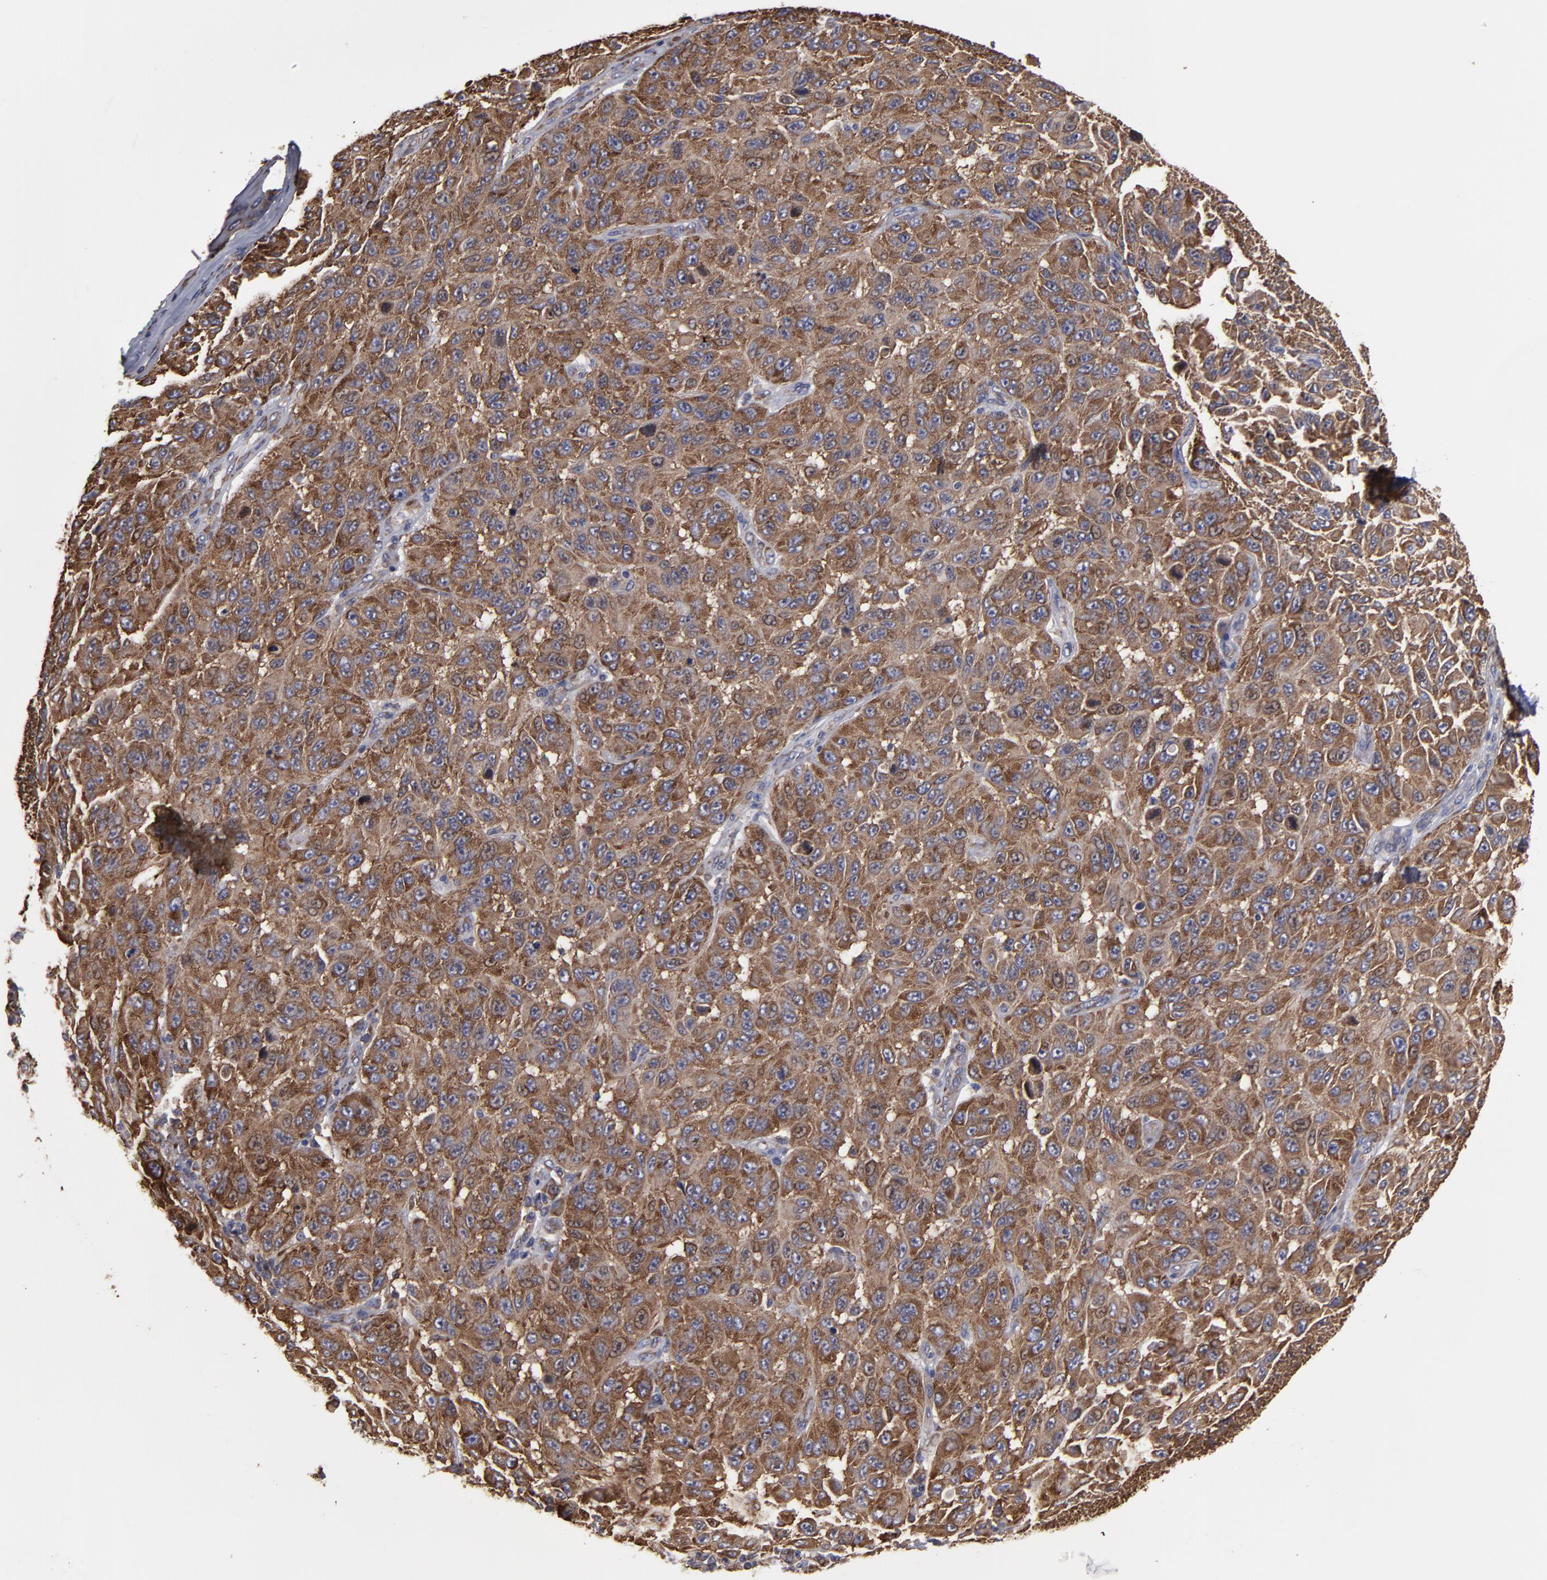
{"staining": {"intensity": "strong", "quantity": ">75%", "location": "cytoplasmic/membranous"}, "tissue": "melanoma", "cell_type": "Tumor cells", "image_type": "cancer", "snomed": [{"axis": "morphology", "description": "Malignant melanoma, NOS"}, {"axis": "topography", "description": "Skin"}], "caption": "Strong cytoplasmic/membranous positivity for a protein is identified in about >75% of tumor cells of malignant melanoma using IHC.", "gene": "SND1", "patient": {"sex": "male", "age": 30}}